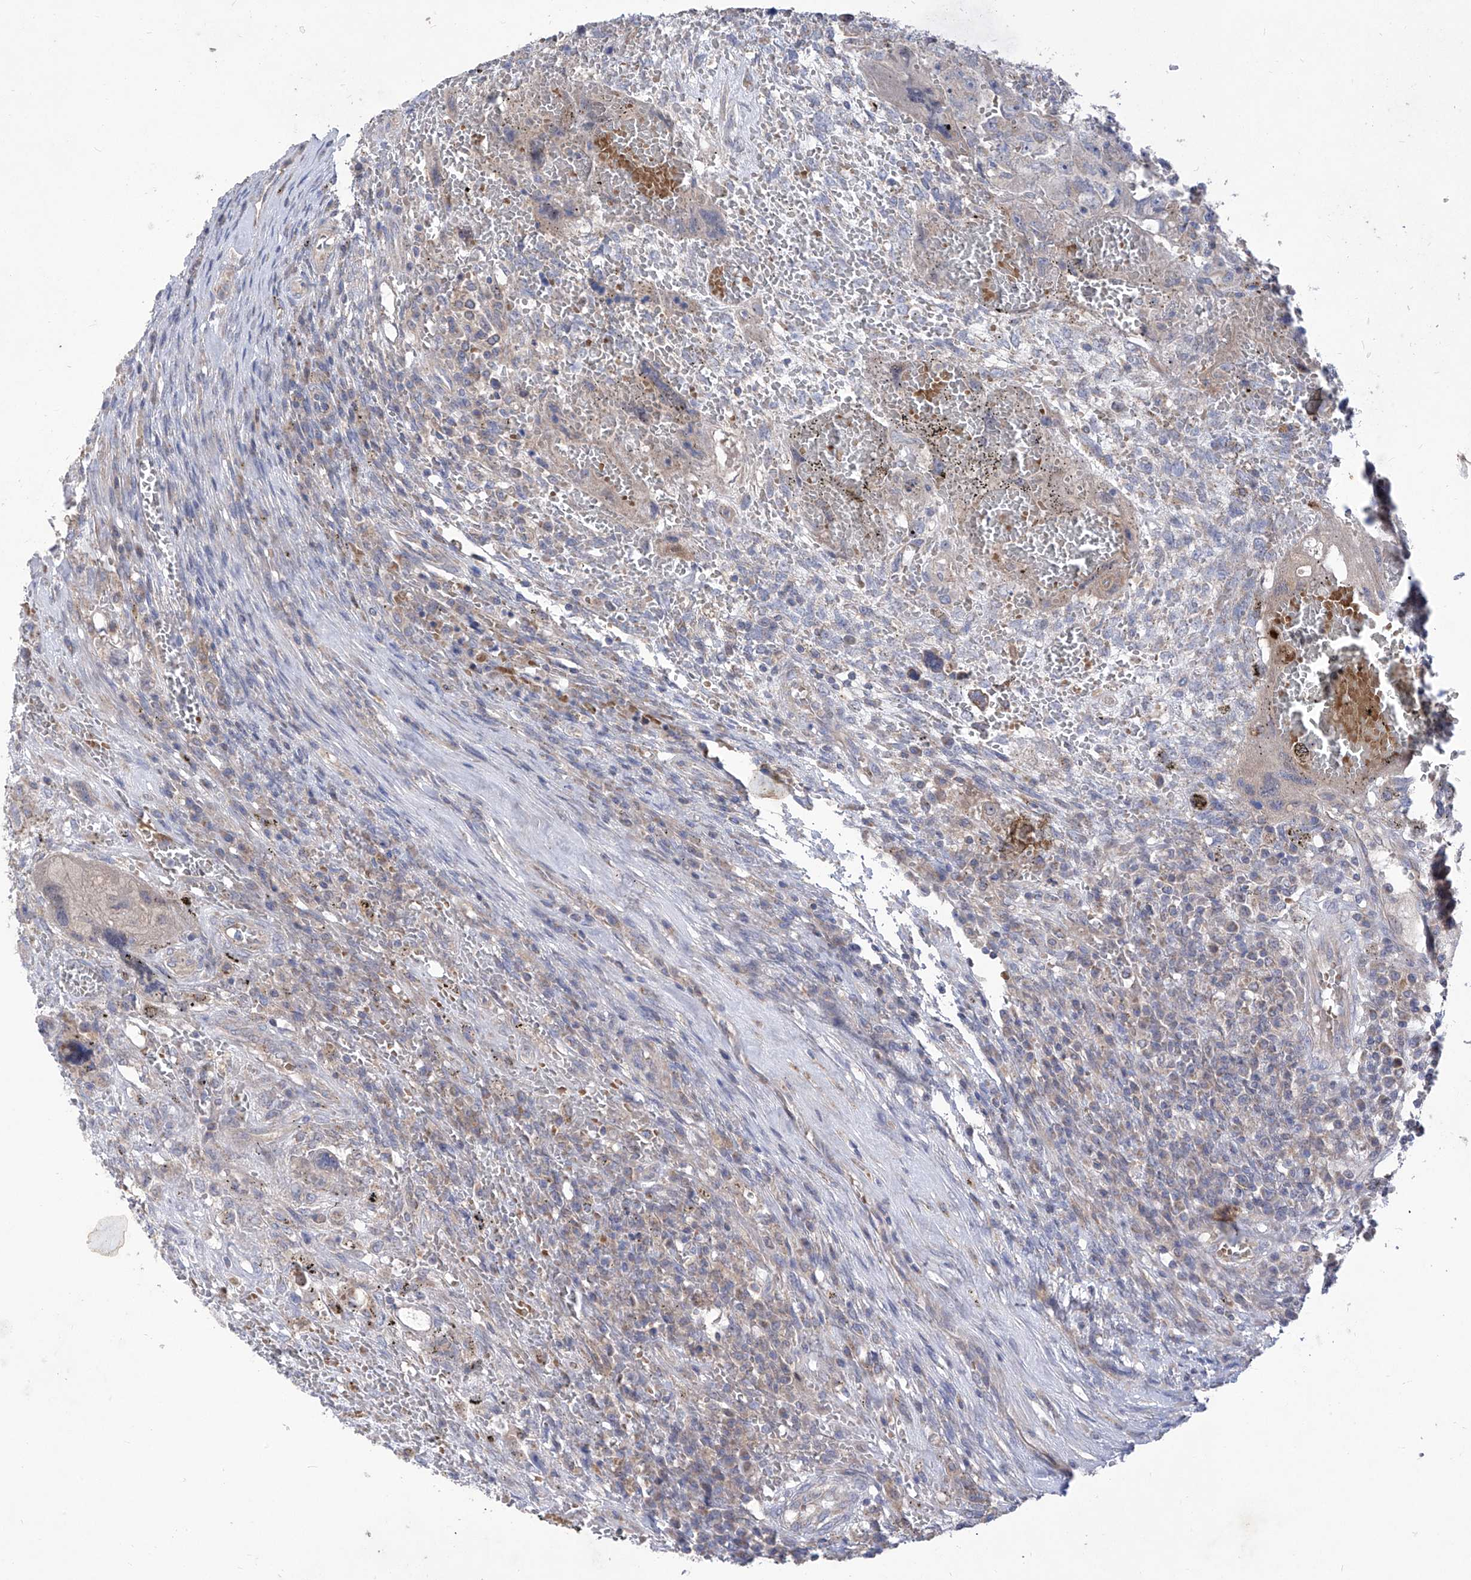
{"staining": {"intensity": "negative", "quantity": "none", "location": "none"}, "tissue": "testis cancer", "cell_type": "Tumor cells", "image_type": "cancer", "snomed": [{"axis": "morphology", "description": "Carcinoma, Embryonal, NOS"}, {"axis": "topography", "description": "Testis"}], "caption": "Immunohistochemistry micrograph of testis embryonal carcinoma stained for a protein (brown), which demonstrates no expression in tumor cells.", "gene": "COQ3", "patient": {"sex": "male", "age": 26}}